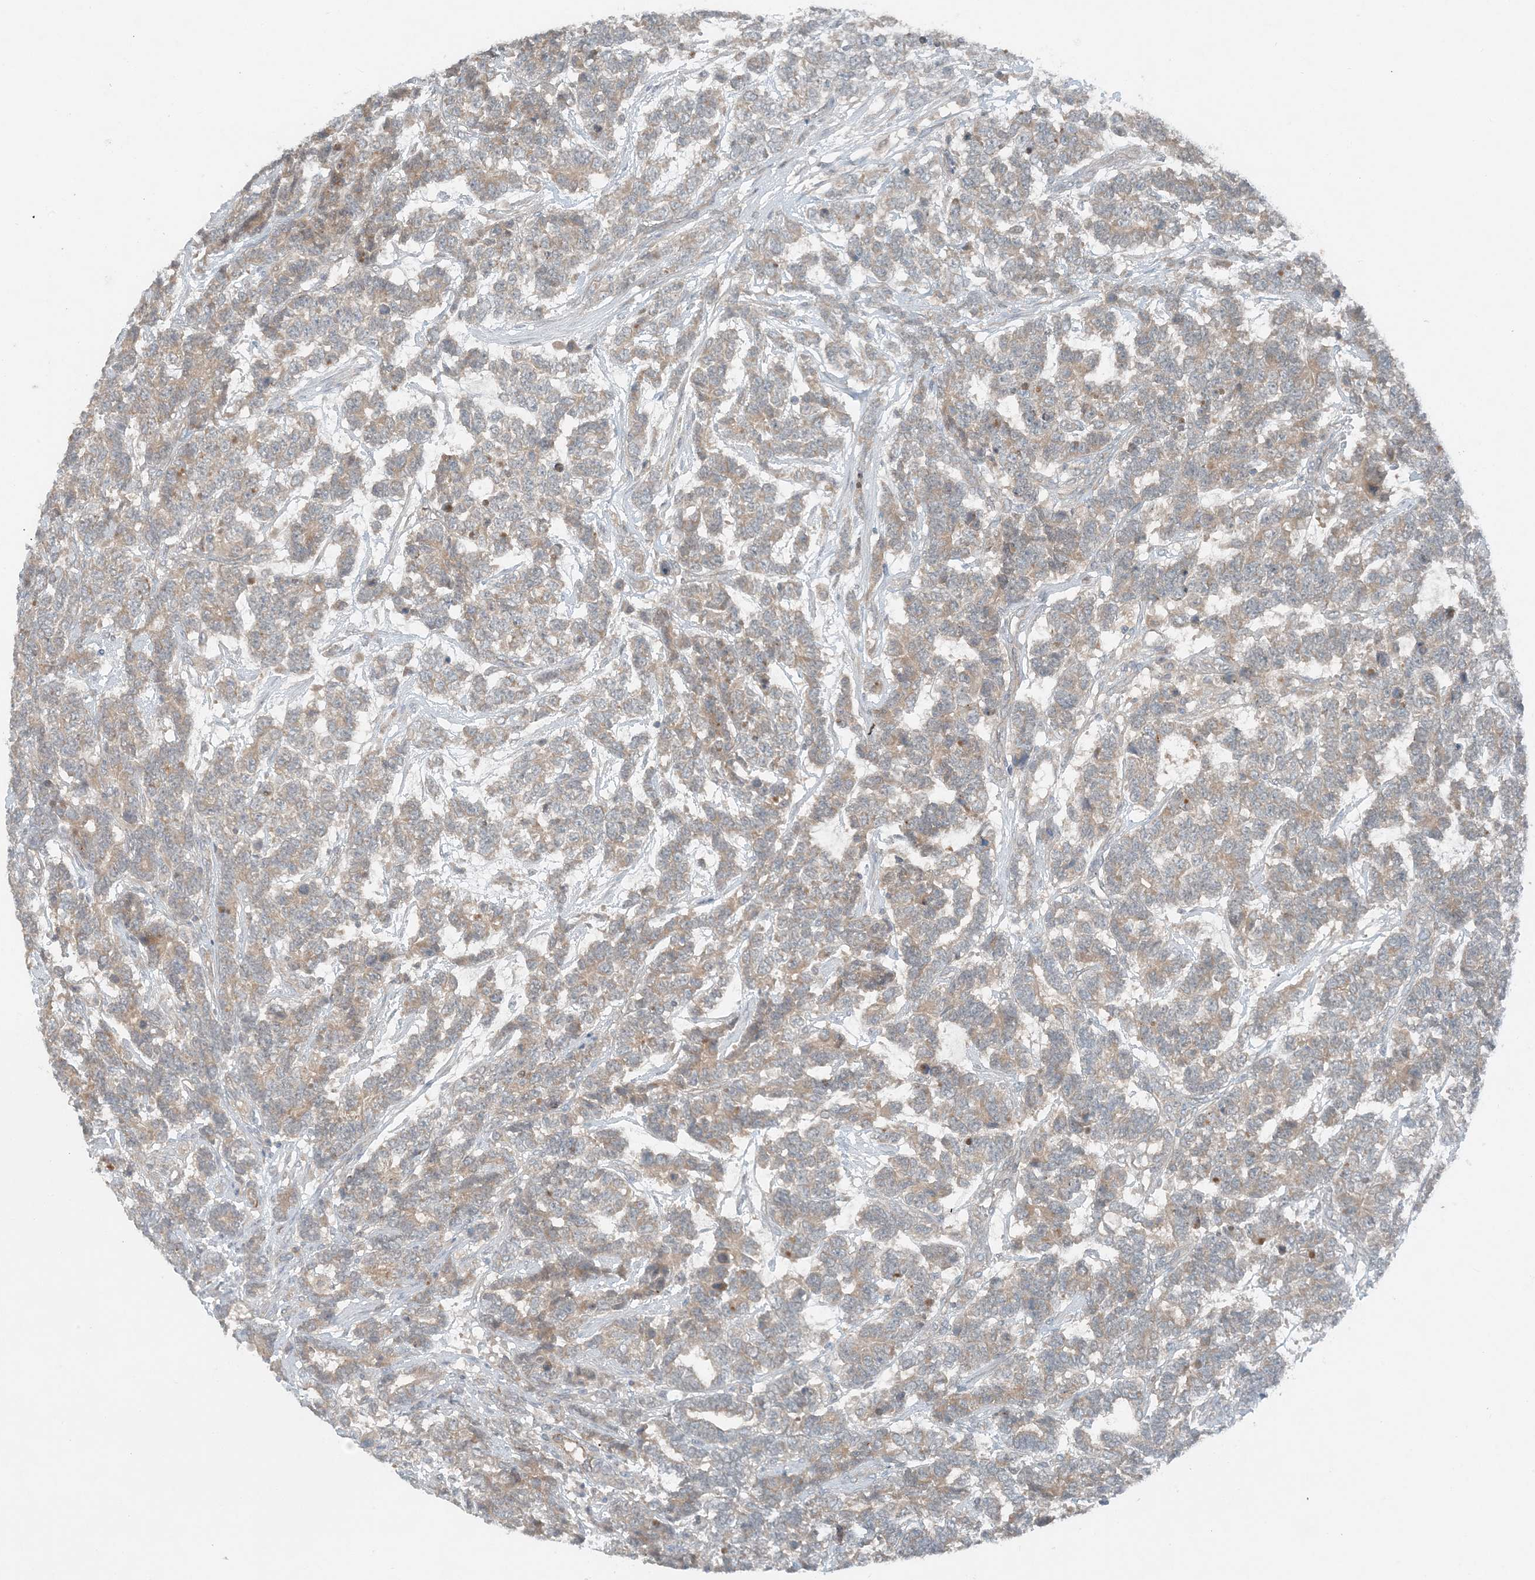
{"staining": {"intensity": "weak", "quantity": ">75%", "location": "cytoplasmic/membranous"}, "tissue": "testis cancer", "cell_type": "Tumor cells", "image_type": "cancer", "snomed": [{"axis": "morphology", "description": "Carcinoma, Embryonal, NOS"}, {"axis": "topography", "description": "Testis"}], "caption": "Testis cancer (embryonal carcinoma) was stained to show a protein in brown. There is low levels of weak cytoplasmic/membranous expression in about >75% of tumor cells.", "gene": "MITD1", "patient": {"sex": "male", "age": 26}}